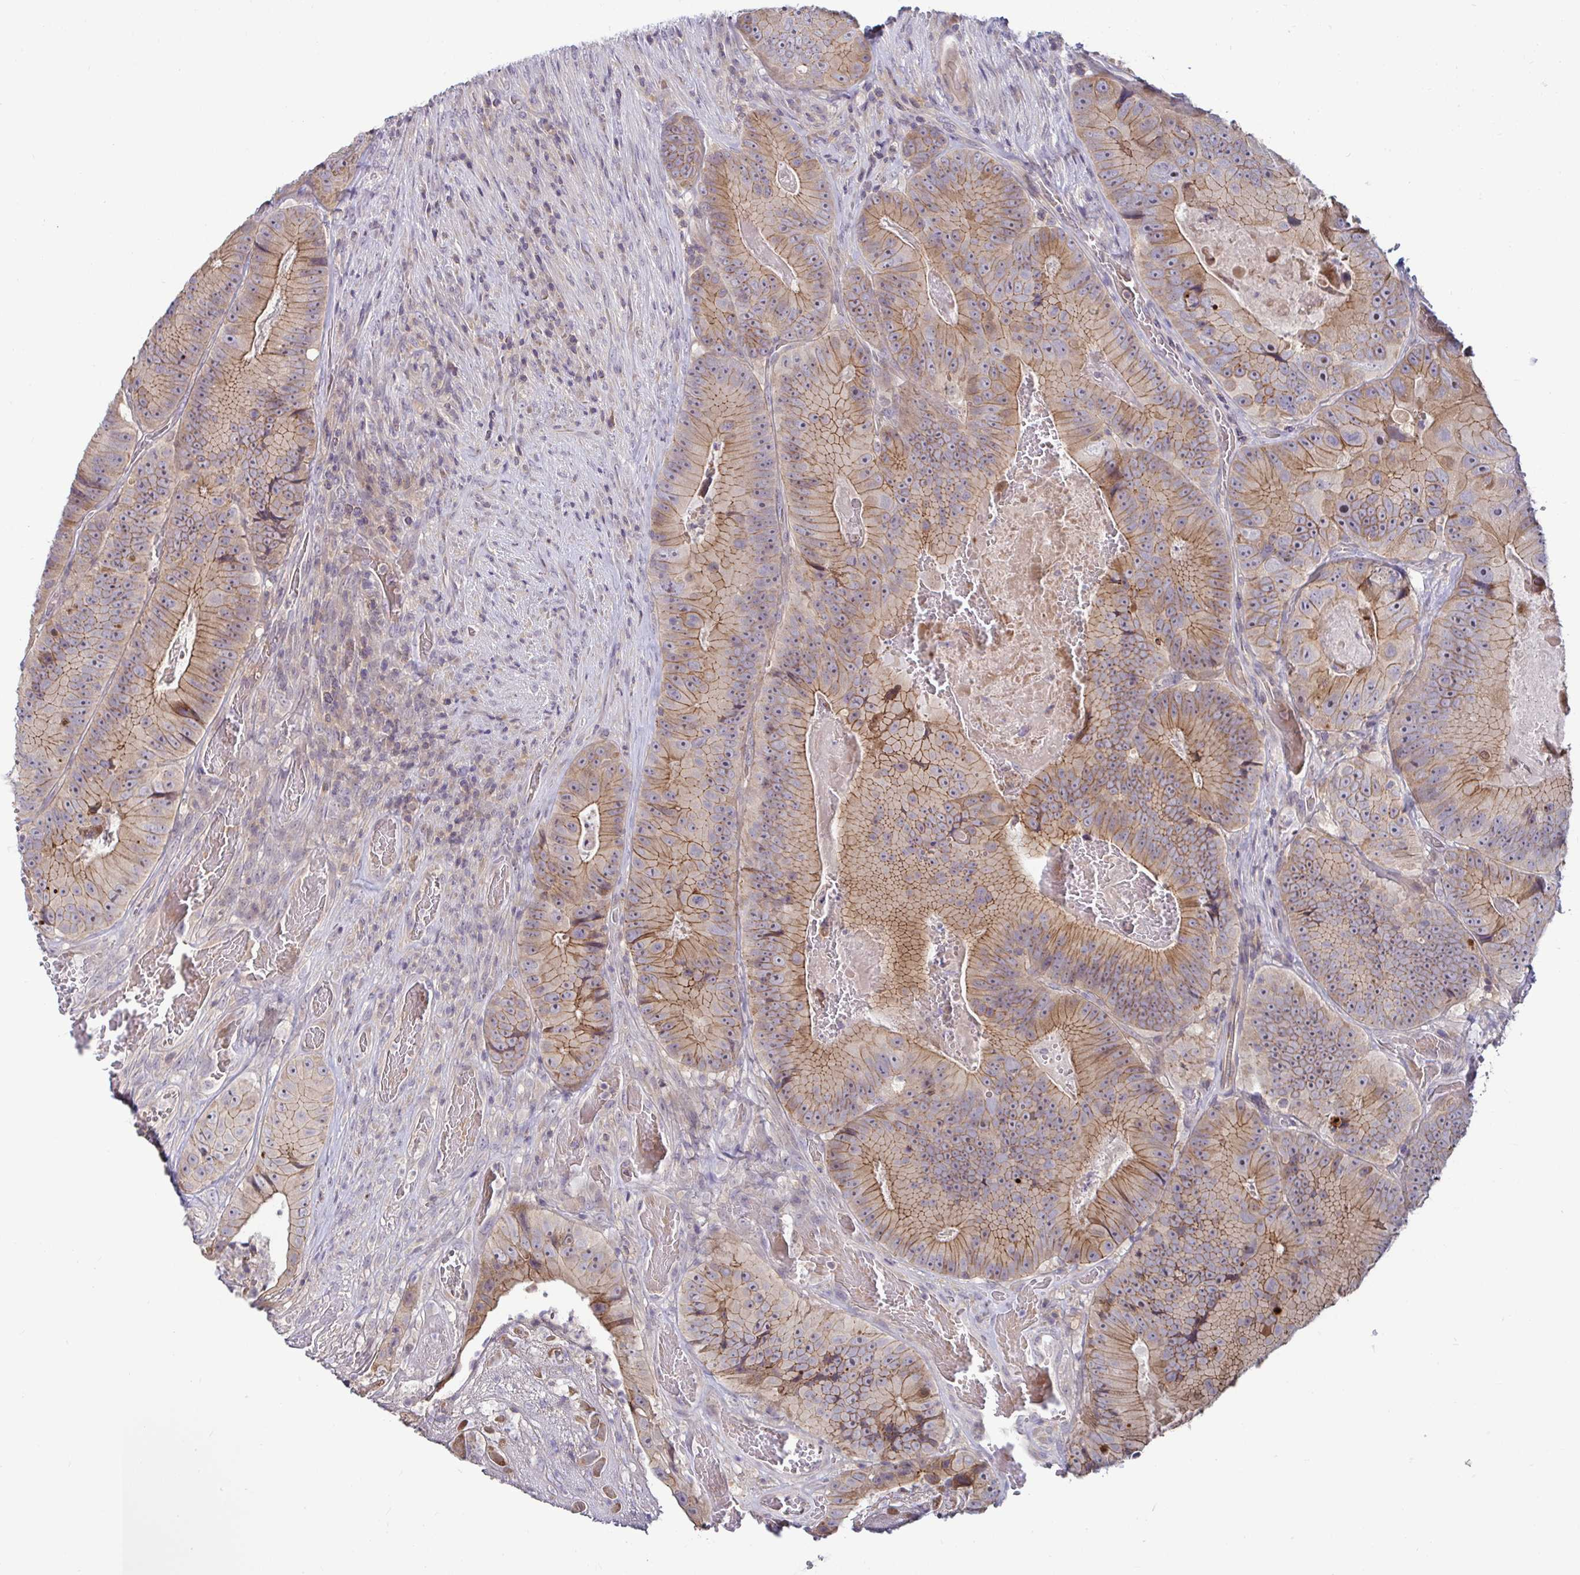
{"staining": {"intensity": "moderate", "quantity": ">75%", "location": "cytoplasmic/membranous"}, "tissue": "colorectal cancer", "cell_type": "Tumor cells", "image_type": "cancer", "snomed": [{"axis": "morphology", "description": "Adenocarcinoma, NOS"}, {"axis": "topography", "description": "Colon"}], "caption": "Tumor cells demonstrate medium levels of moderate cytoplasmic/membranous positivity in approximately >75% of cells in adenocarcinoma (colorectal).", "gene": "GSTM1", "patient": {"sex": "female", "age": 86}}